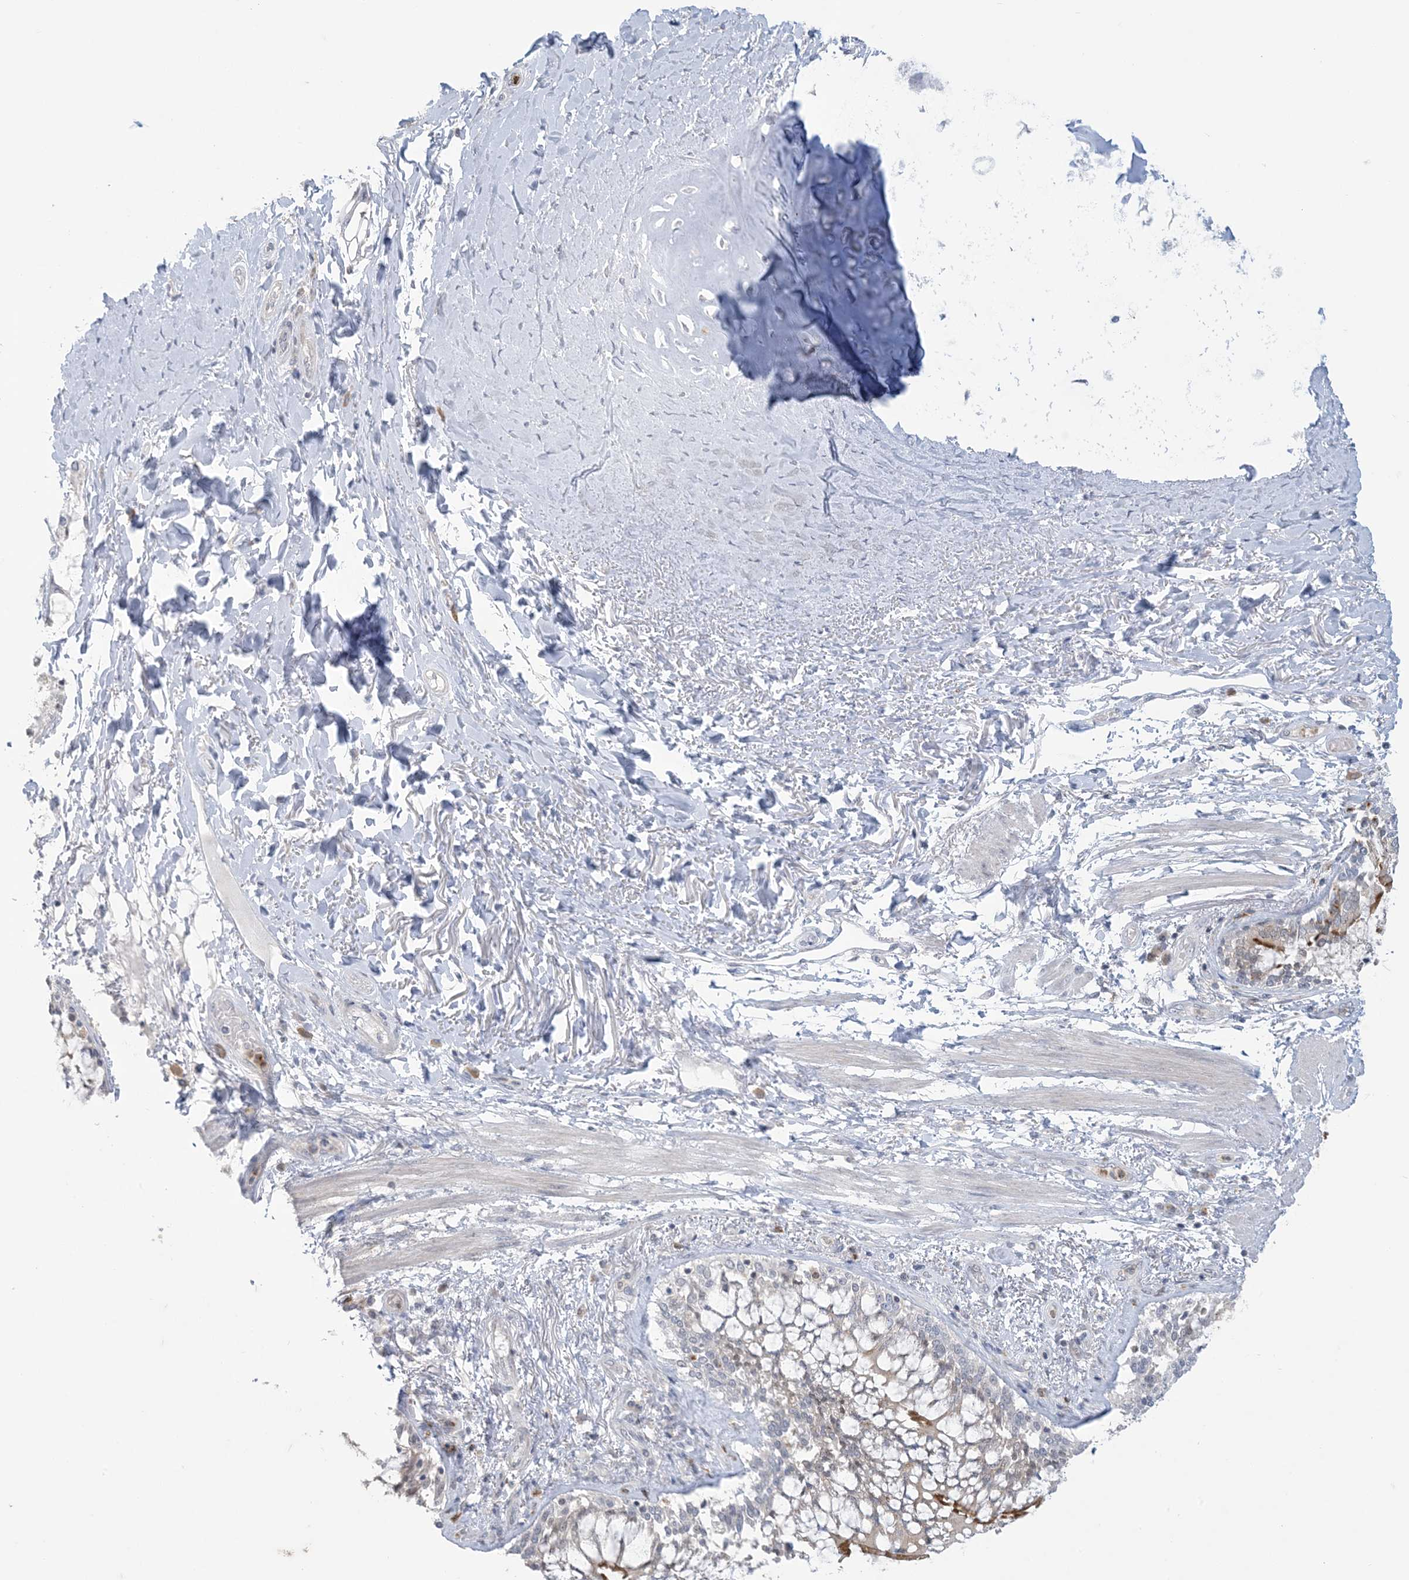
{"staining": {"intensity": "negative", "quantity": "none", "location": "none"}, "tissue": "adipose tissue", "cell_type": "Adipocytes", "image_type": "normal", "snomed": [{"axis": "morphology", "description": "Normal tissue, NOS"}, {"axis": "topography", "description": "Cartilage tissue"}, {"axis": "topography", "description": "Bronchus"}, {"axis": "topography", "description": "Lung"}, {"axis": "topography", "description": "Peripheral nerve tissue"}], "caption": "DAB (3,3'-diaminobenzidine) immunohistochemical staining of unremarkable human adipose tissue reveals no significant expression in adipocytes.", "gene": "KIF3A", "patient": {"sex": "female", "age": 49}}